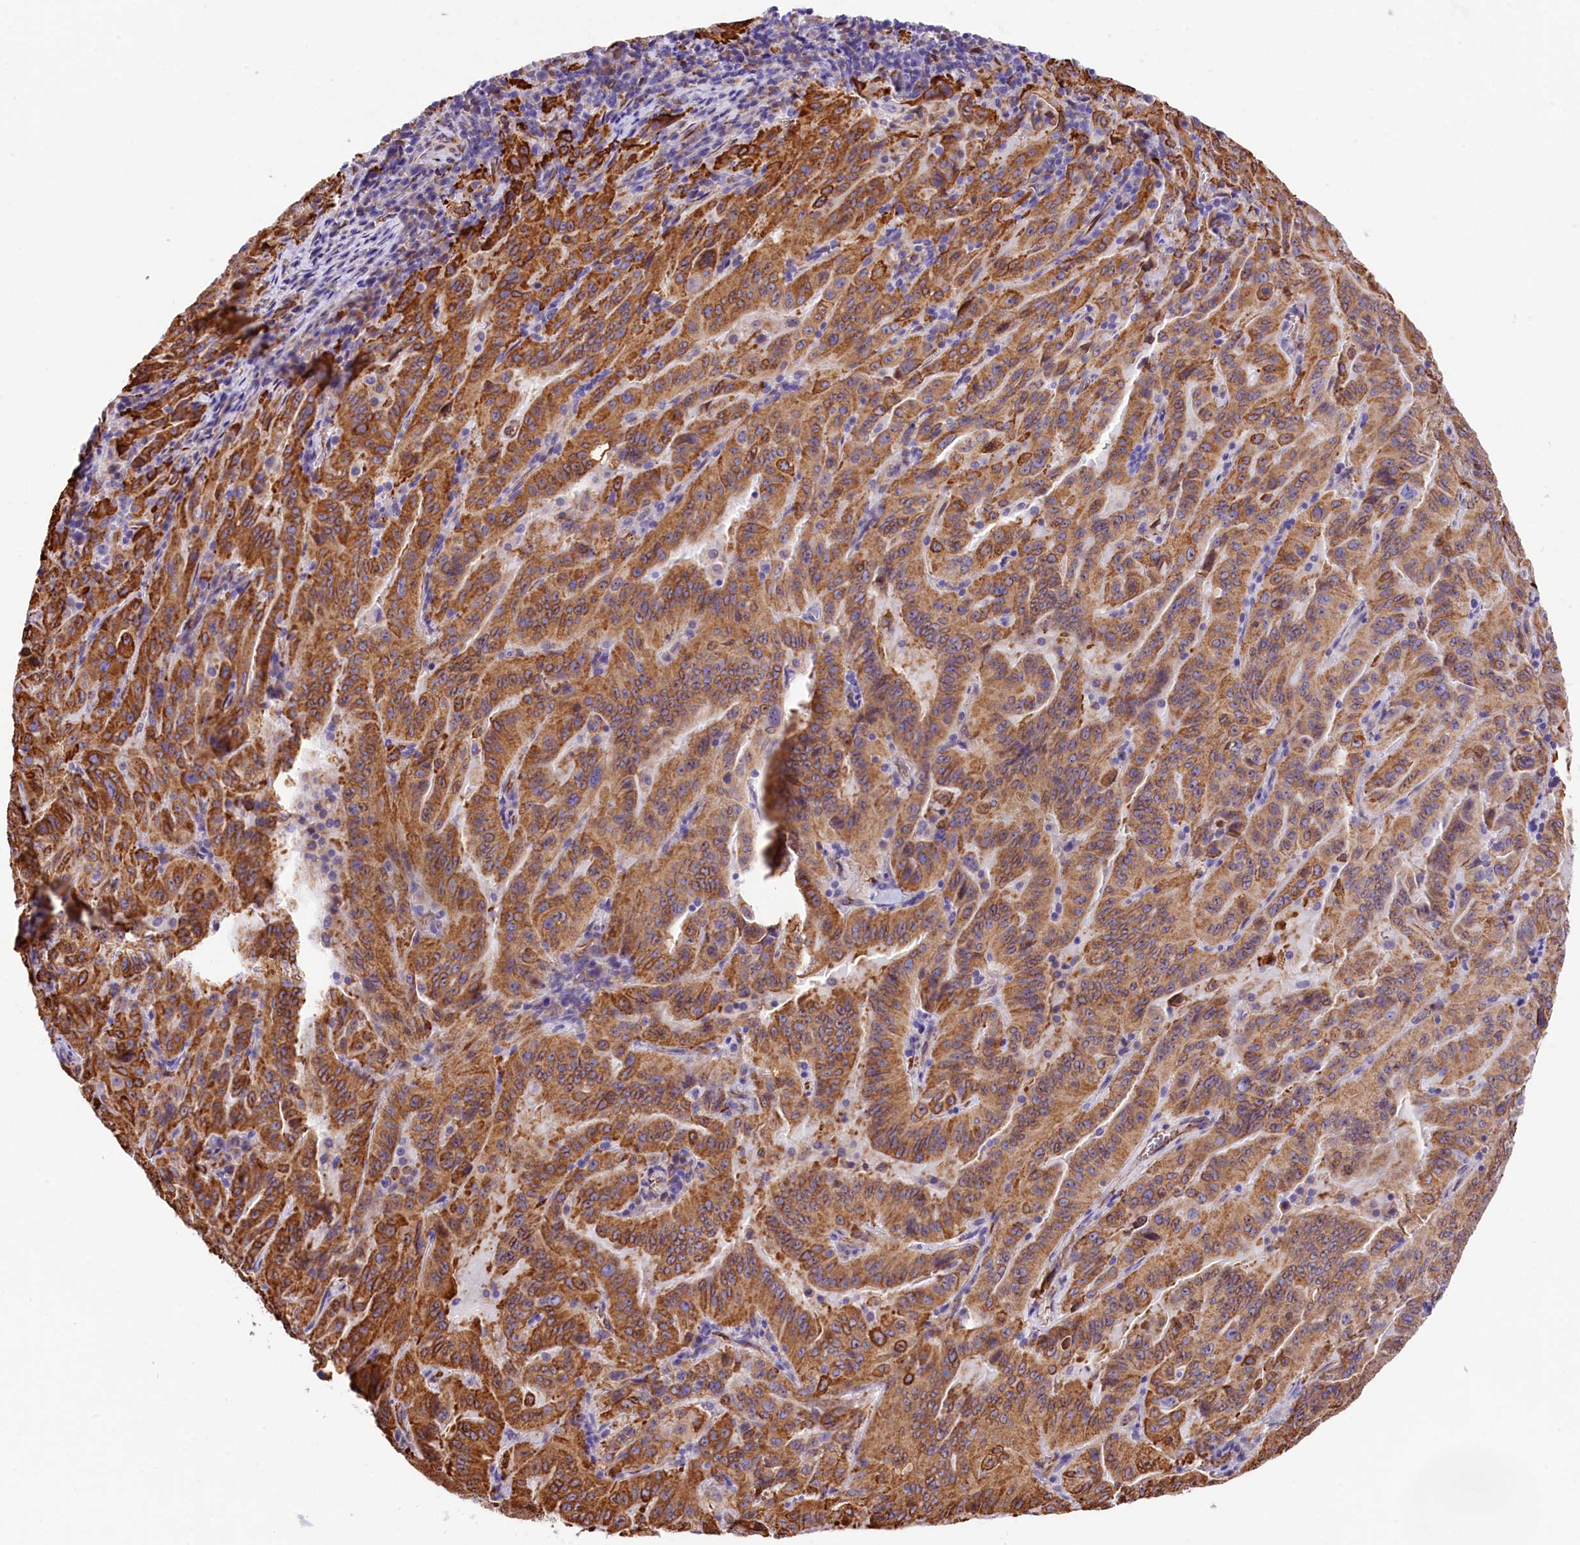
{"staining": {"intensity": "moderate", "quantity": ">75%", "location": "cytoplasmic/membranous"}, "tissue": "pancreatic cancer", "cell_type": "Tumor cells", "image_type": "cancer", "snomed": [{"axis": "morphology", "description": "Adenocarcinoma, NOS"}, {"axis": "topography", "description": "Pancreas"}], "caption": "Protein analysis of adenocarcinoma (pancreatic) tissue demonstrates moderate cytoplasmic/membranous expression in about >75% of tumor cells.", "gene": "ITGA1", "patient": {"sex": "male", "age": 63}}